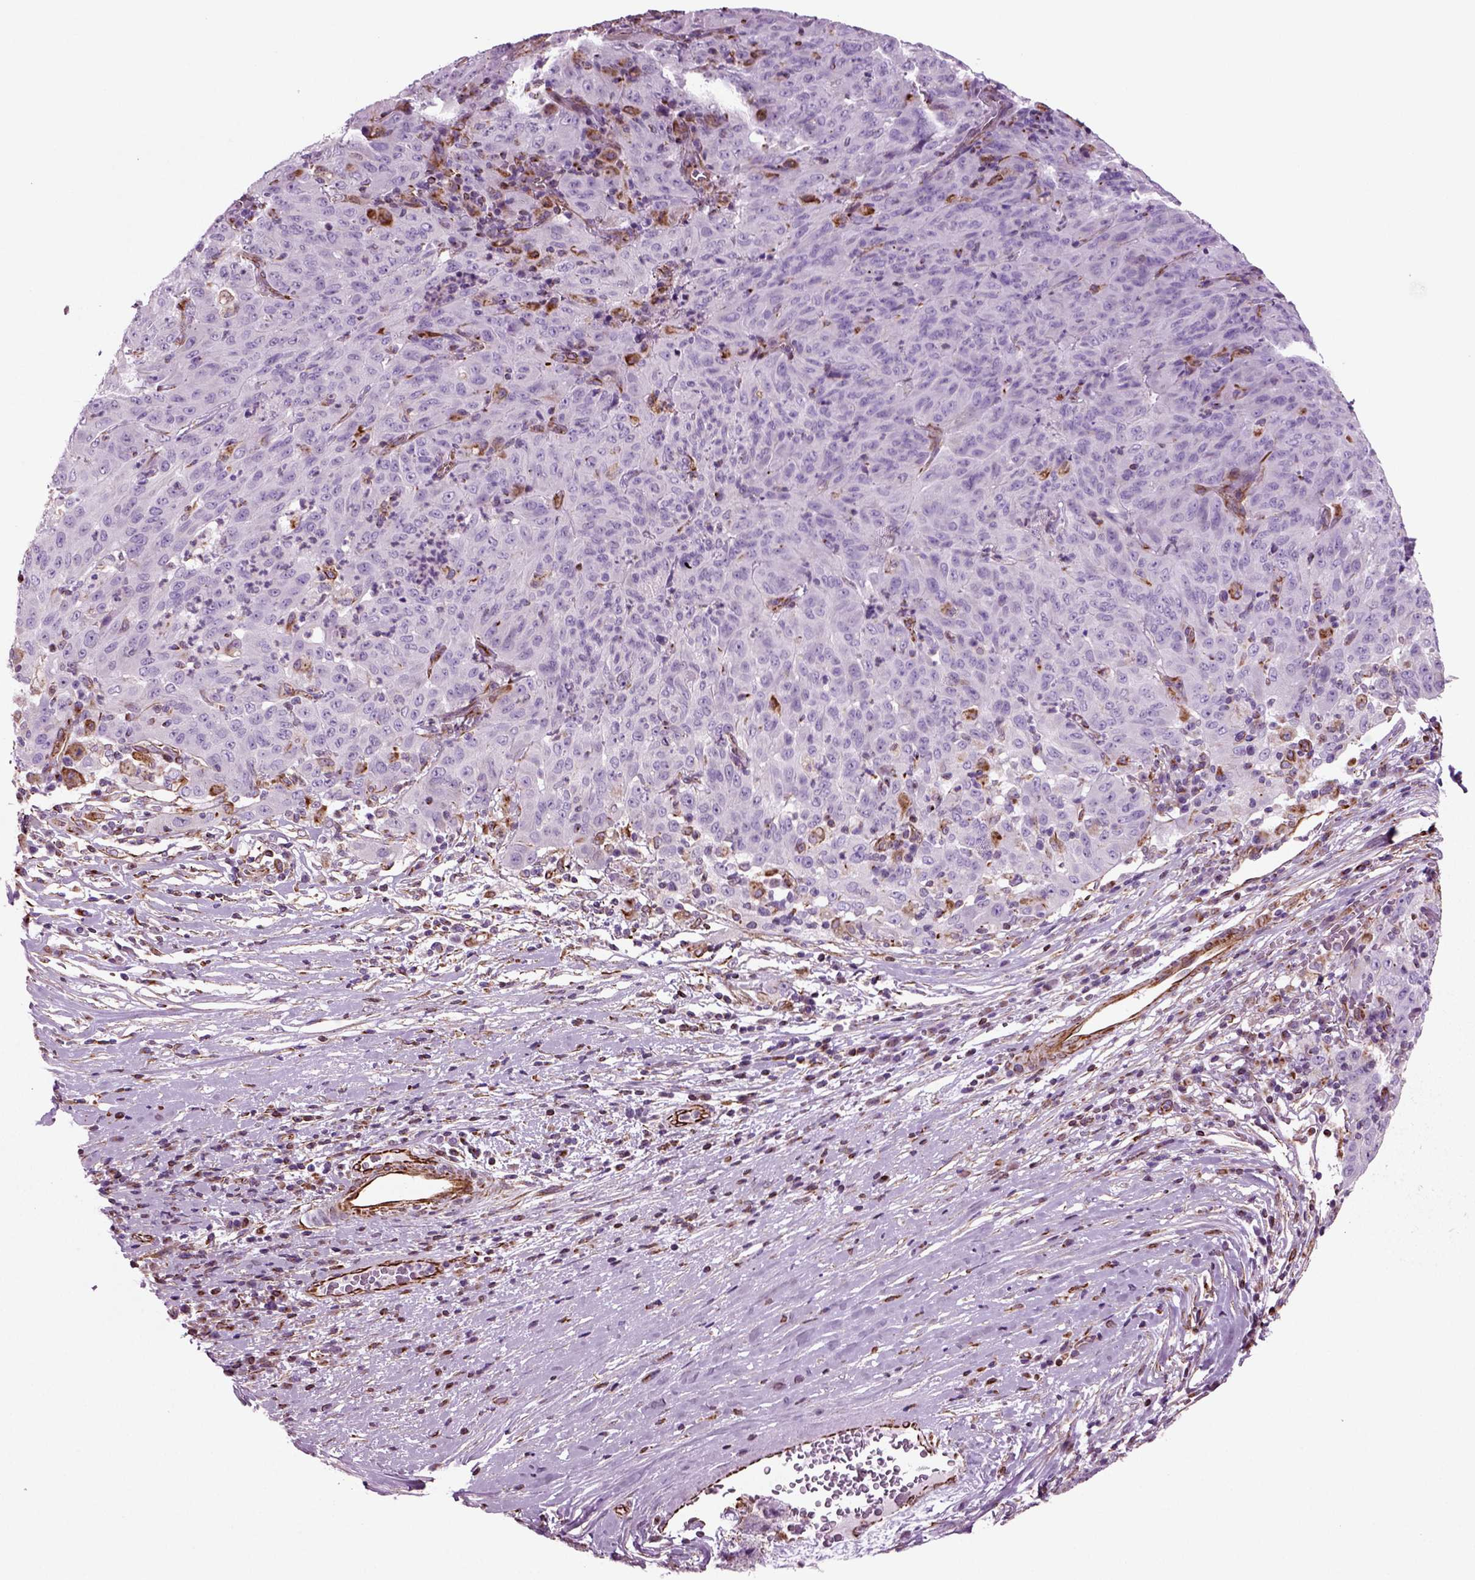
{"staining": {"intensity": "negative", "quantity": "none", "location": "none"}, "tissue": "pancreatic cancer", "cell_type": "Tumor cells", "image_type": "cancer", "snomed": [{"axis": "morphology", "description": "Adenocarcinoma, NOS"}, {"axis": "topography", "description": "Pancreas"}], "caption": "Human pancreatic adenocarcinoma stained for a protein using immunohistochemistry demonstrates no staining in tumor cells.", "gene": "ACER3", "patient": {"sex": "male", "age": 63}}